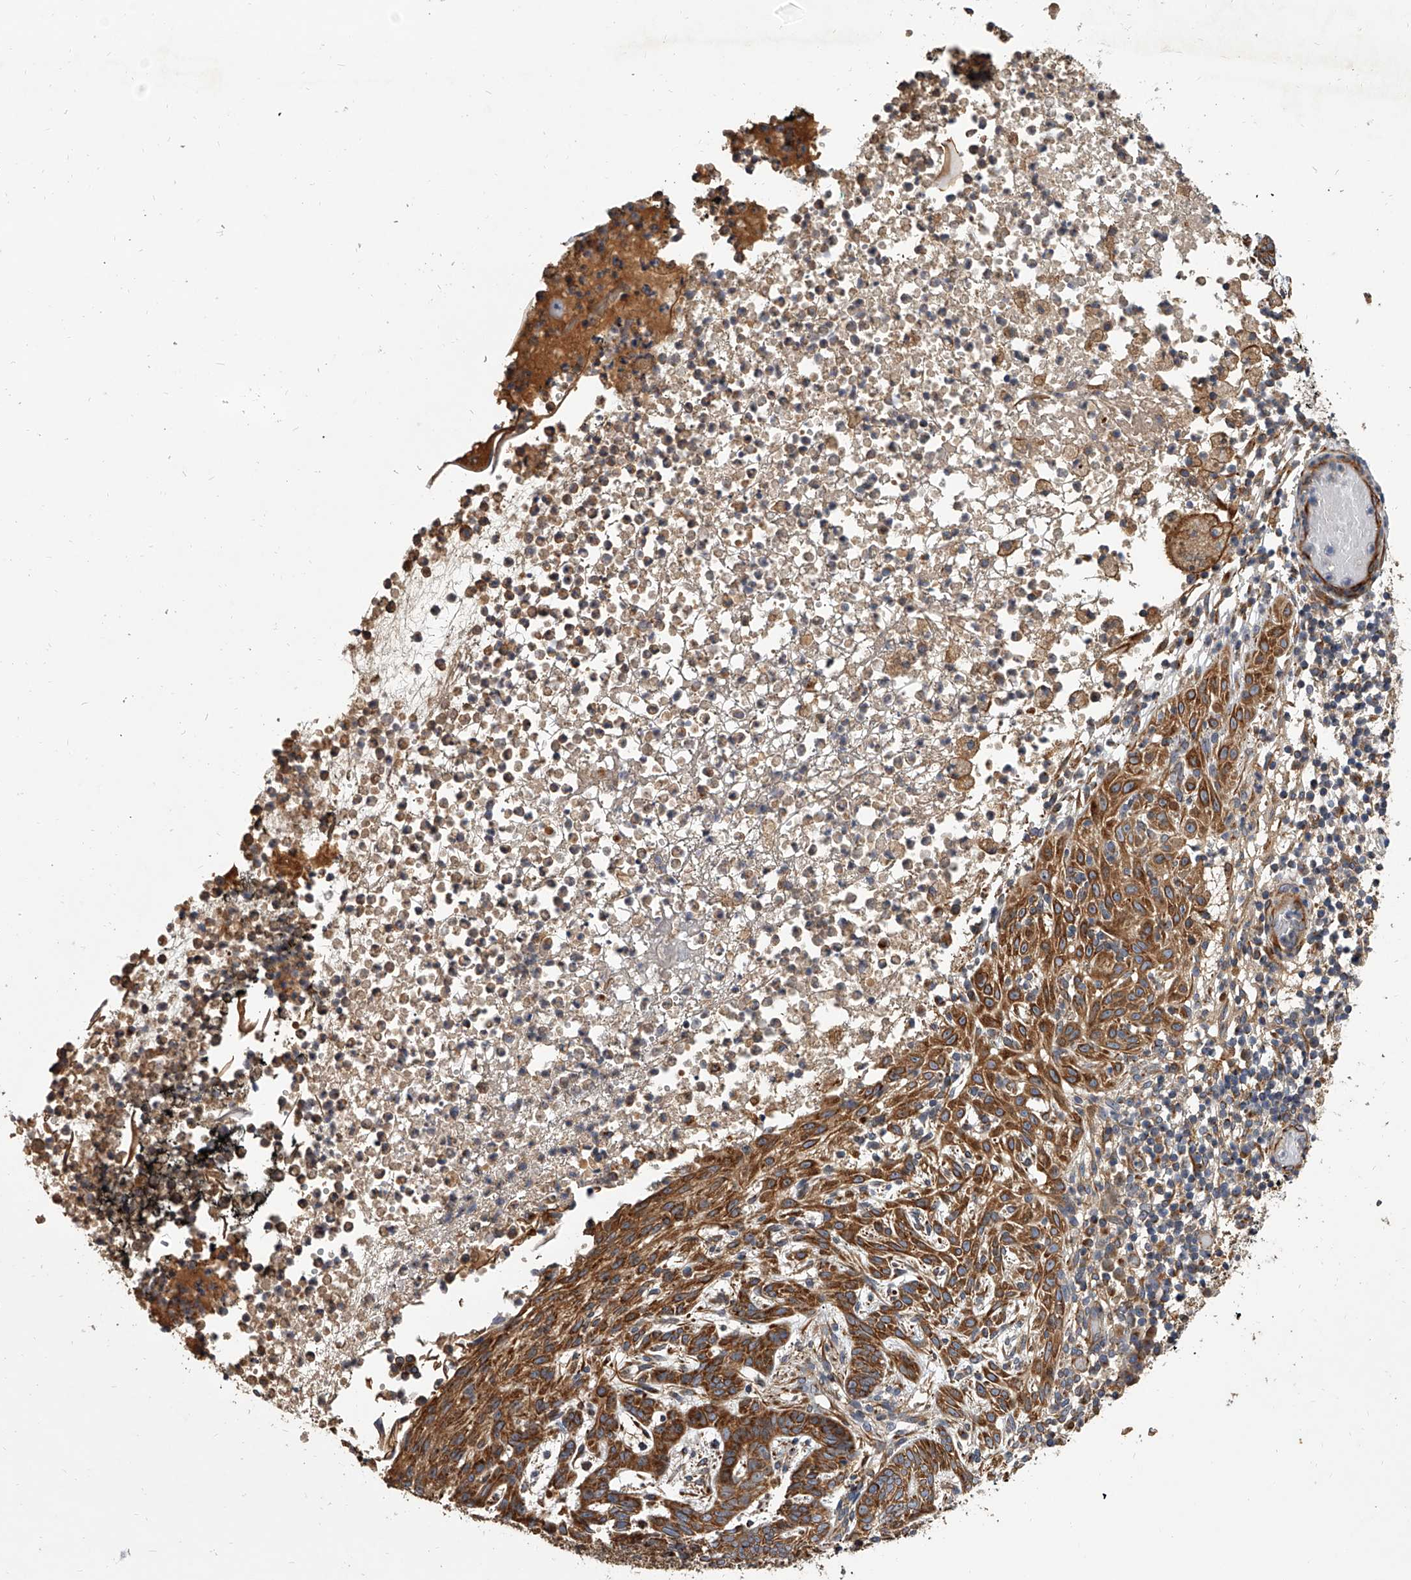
{"staining": {"intensity": "strong", "quantity": "25%-75%", "location": "cytoplasmic/membranous"}, "tissue": "skin cancer", "cell_type": "Tumor cells", "image_type": "cancer", "snomed": [{"axis": "morphology", "description": "Normal tissue, NOS"}, {"axis": "morphology", "description": "Basal cell carcinoma"}, {"axis": "topography", "description": "Skin"}], "caption": "Protein expression analysis of human basal cell carcinoma (skin) reveals strong cytoplasmic/membranous staining in approximately 25%-75% of tumor cells. Nuclei are stained in blue.", "gene": "EXOC4", "patient": {"sex": "male", "age": 64}}